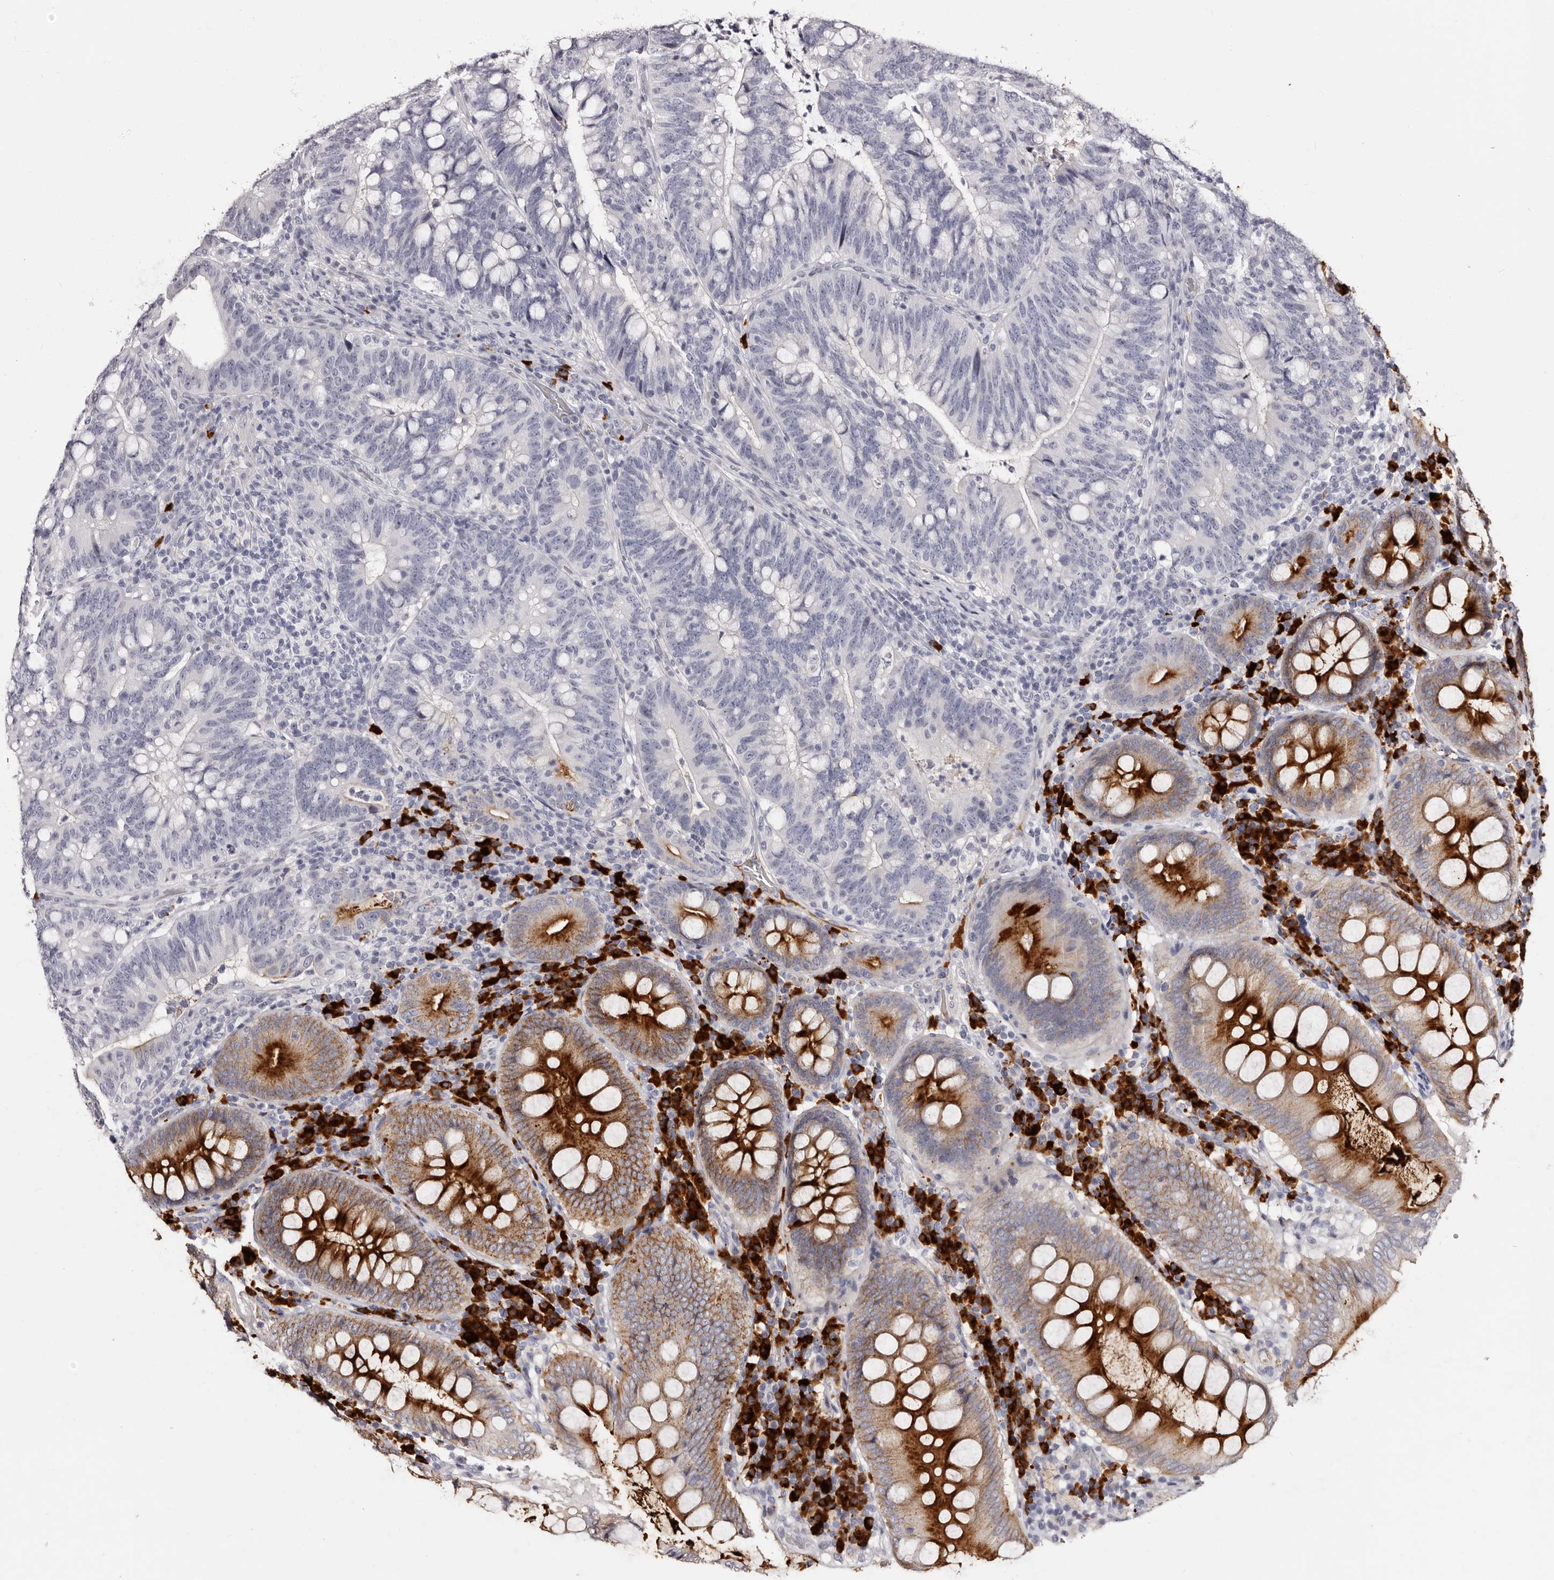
{"staining": {"intensity": "negative", "quantity": "none", "location": "none"}, "tissue": "colorectal cancer", "cell_type": "Tumor cells", "image_type": "cancer", "snomed": [{"axis": "morphology", "description": "Adenocarcinoma, NOS"}, {"axis": "topography", "description": "Colon"}], "caption": "There is no significant positivity in tumor cells of colorectal cancer.", "gene": "TBC1D22B", "patient": {"sex": "female", "age": 66}}